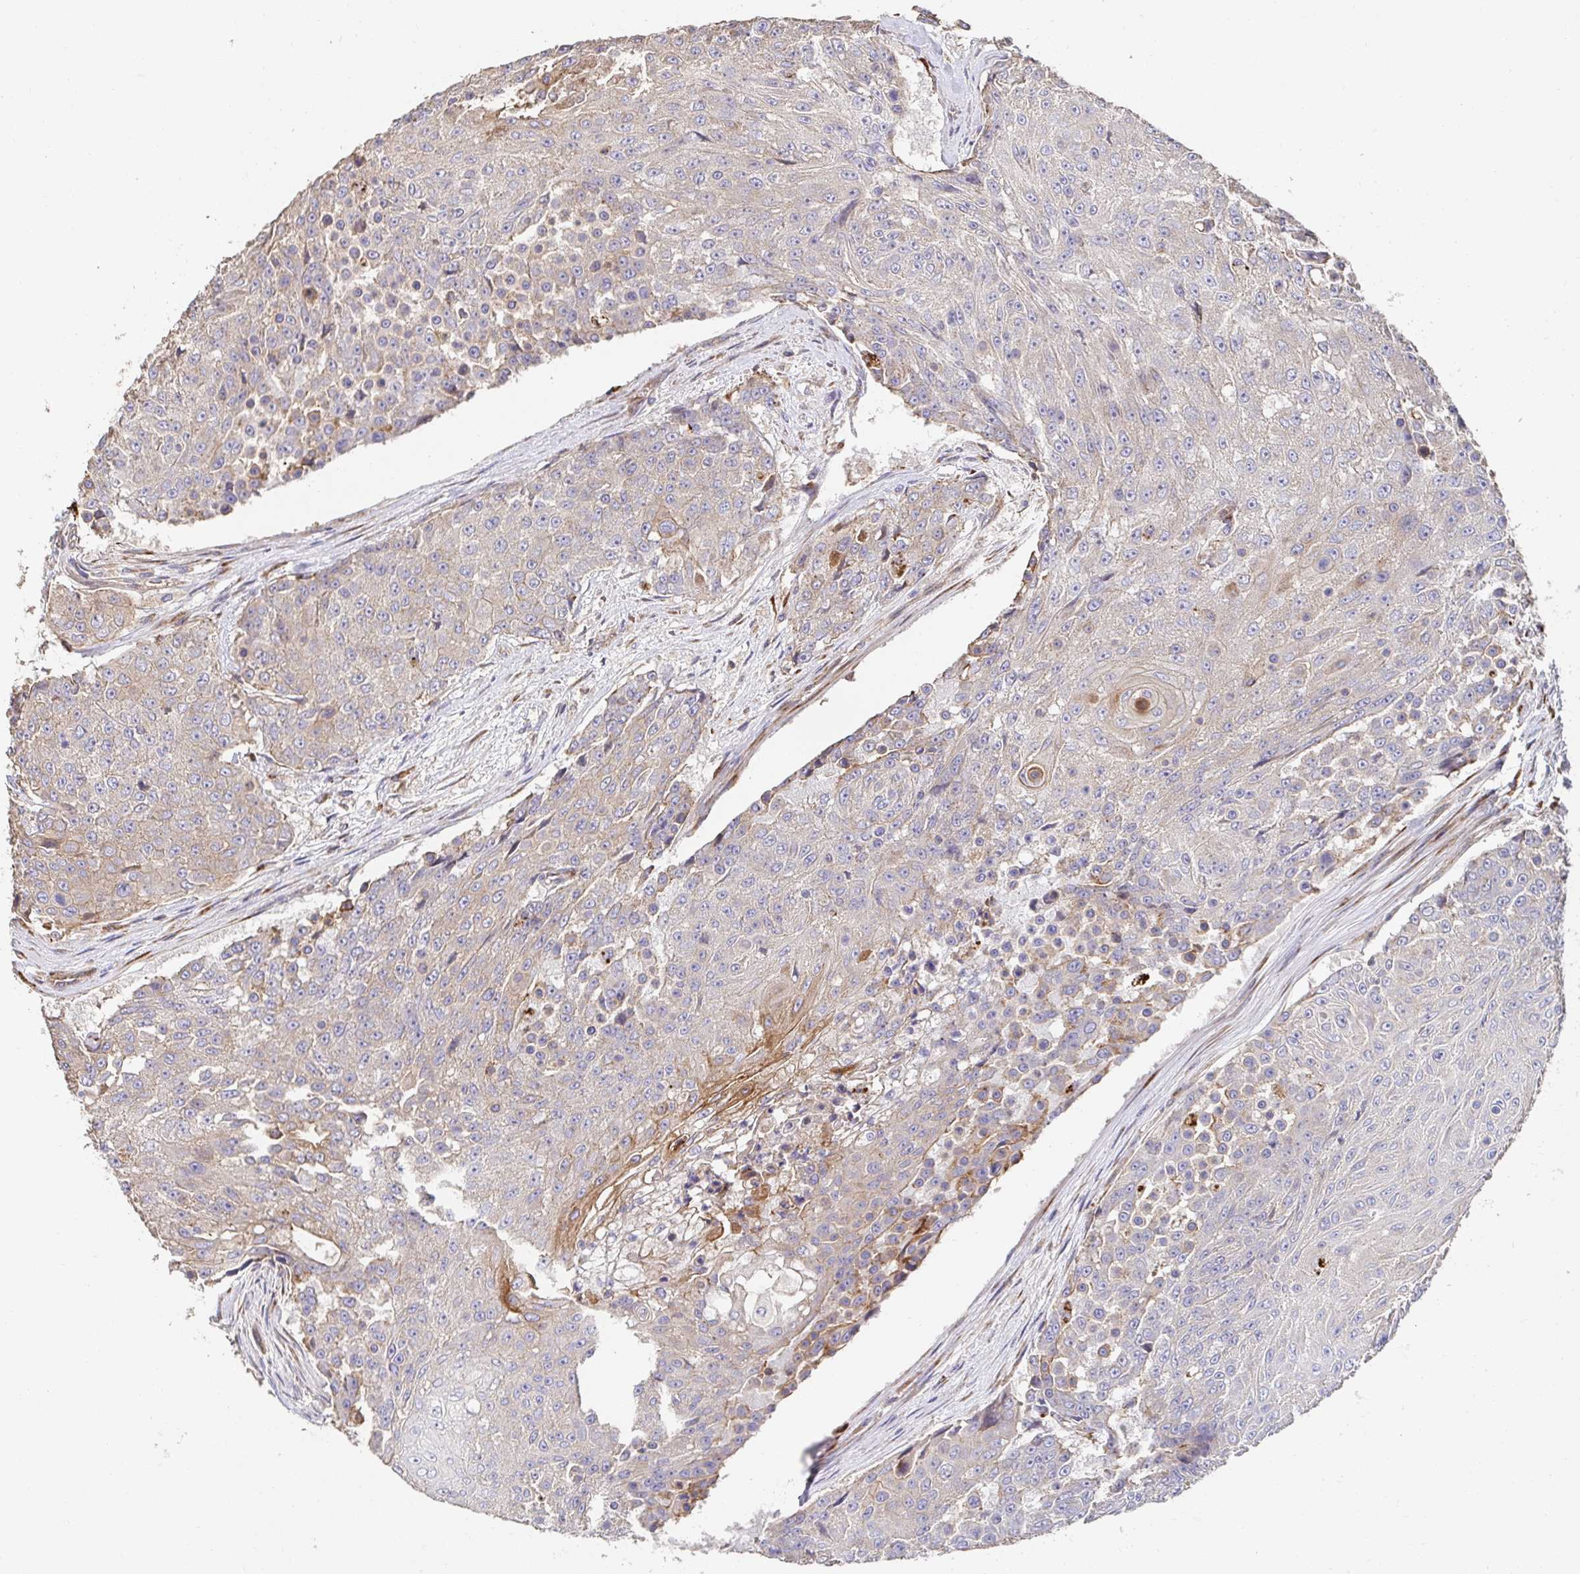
{"staining": {"intensity": "moderate", "quantity": "<25%", "location": "cytoplasmic/membranous"}, "tissue": "urothelial cancer", "cell_type": "Tumor cells", "image_type": "cancer", "snomed": [{"axis": "morphology", "description": "Urothelial carcinoma, High grade"}, {"axis": "topography", "description": "Urinary bladder"}], "caption": "Urothelial carcinoma (high-grade) tissue exhibits moderate cytoplasmic/membranous staining in about <25% of tumor cells, visualized by immunohistochemistry.", "gene": "APBB1", "patient": {"sex": "female", "age": 63}}